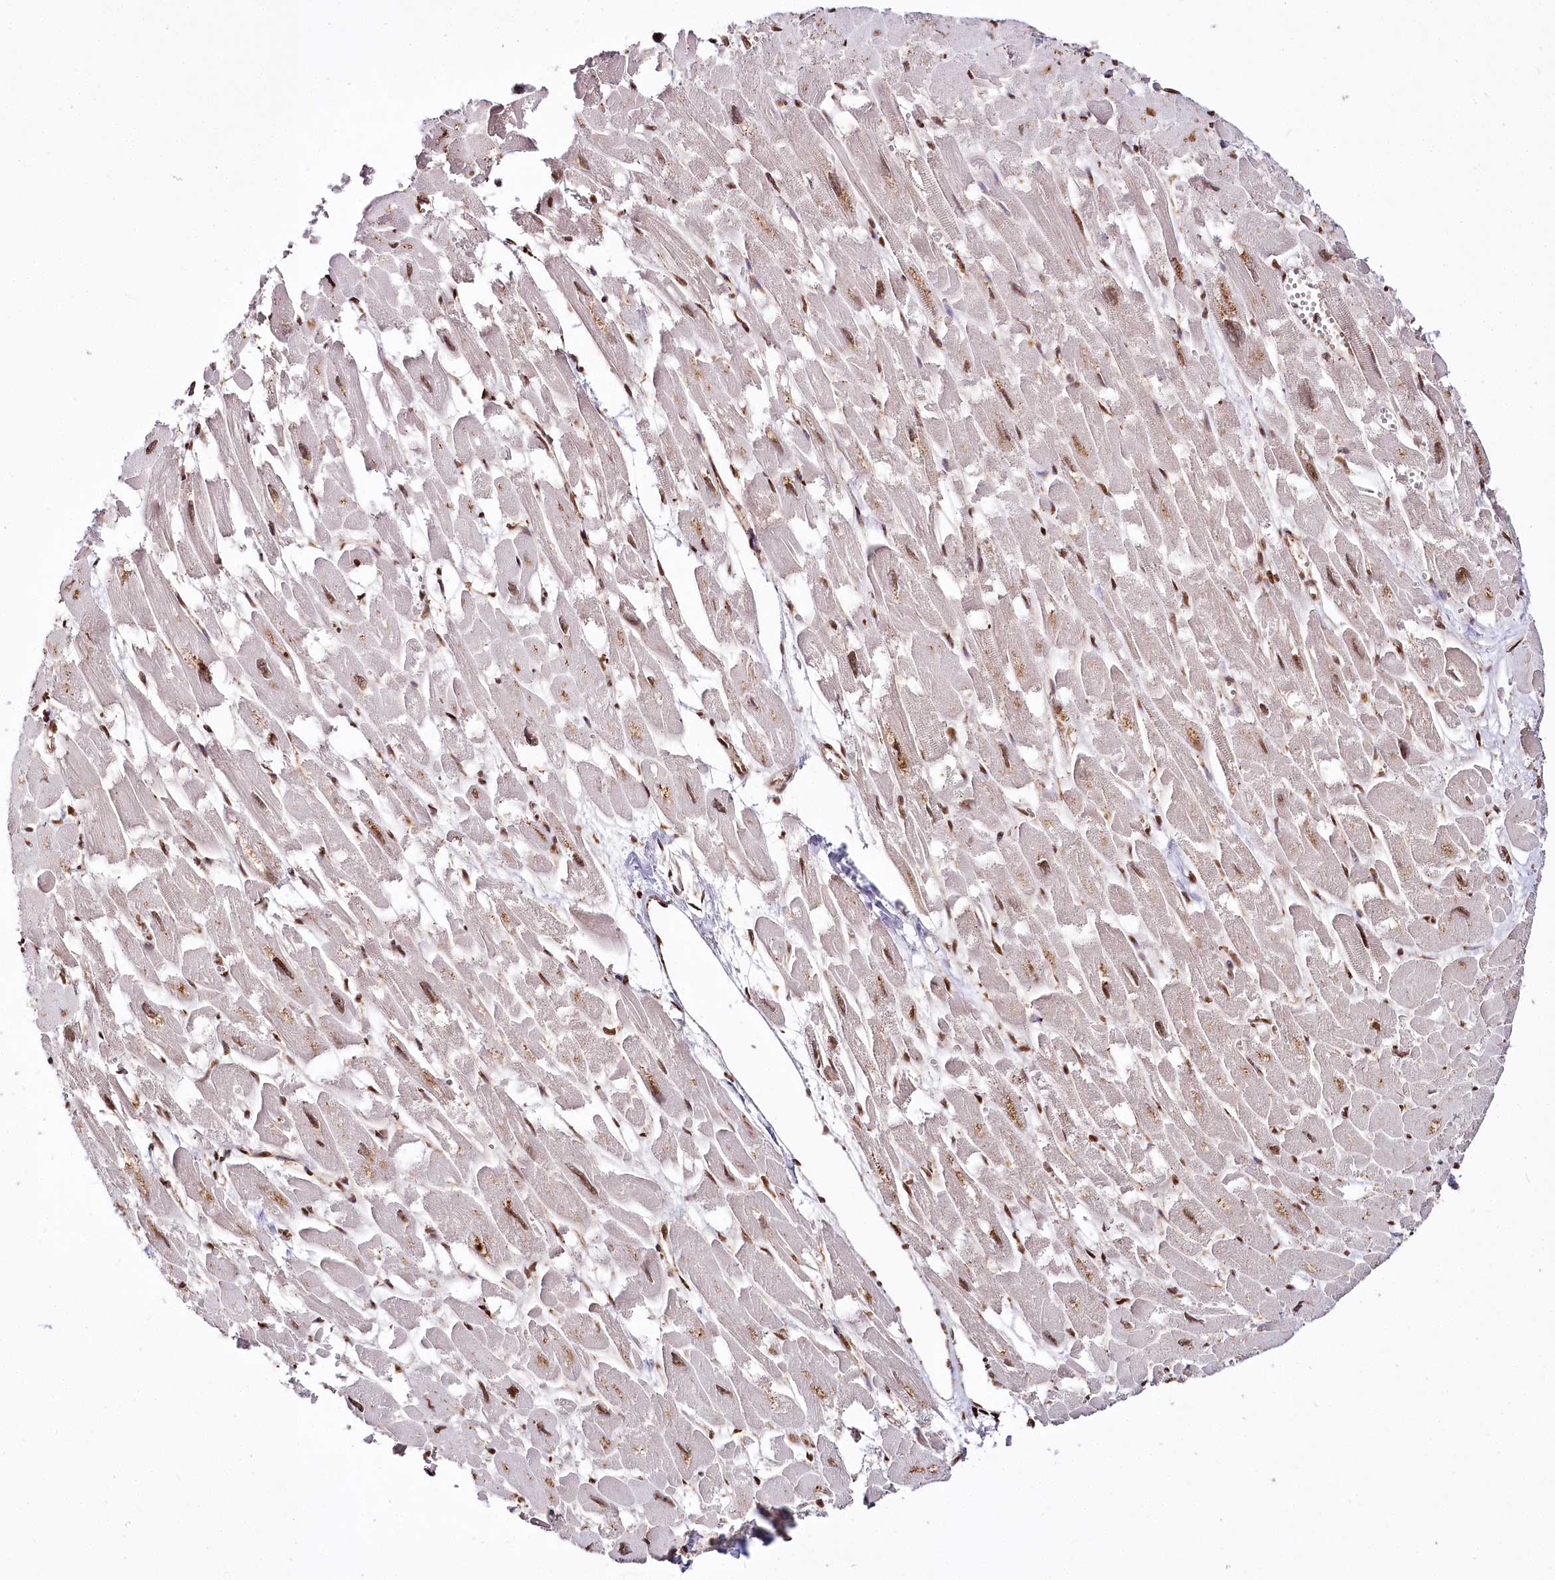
{"staining": {"intensity": "strong", "quantity": ">75%", "location": "cytoplasmic/membranous,nuclear"}, "tissue": "heart muscle", "cell_type": "Cardiomyocytes", "image_type": "normal", "snomed": [{"axis": "morphology", "description": "Normal tissue, NOS"}, {"axis": "topography", "description": "Heart"}], "caption": "Benign heart muscle exhibits strong cytoplasmic/membranous,nuclear positivity in about >75% of cardiomyocytes (DAB (3,3'-diaminobenzidine) = brown stain, brightfield microscopy at high magnification)..", "gene": "HOXC8", "patient": {"sex": "male", "age": 54}}